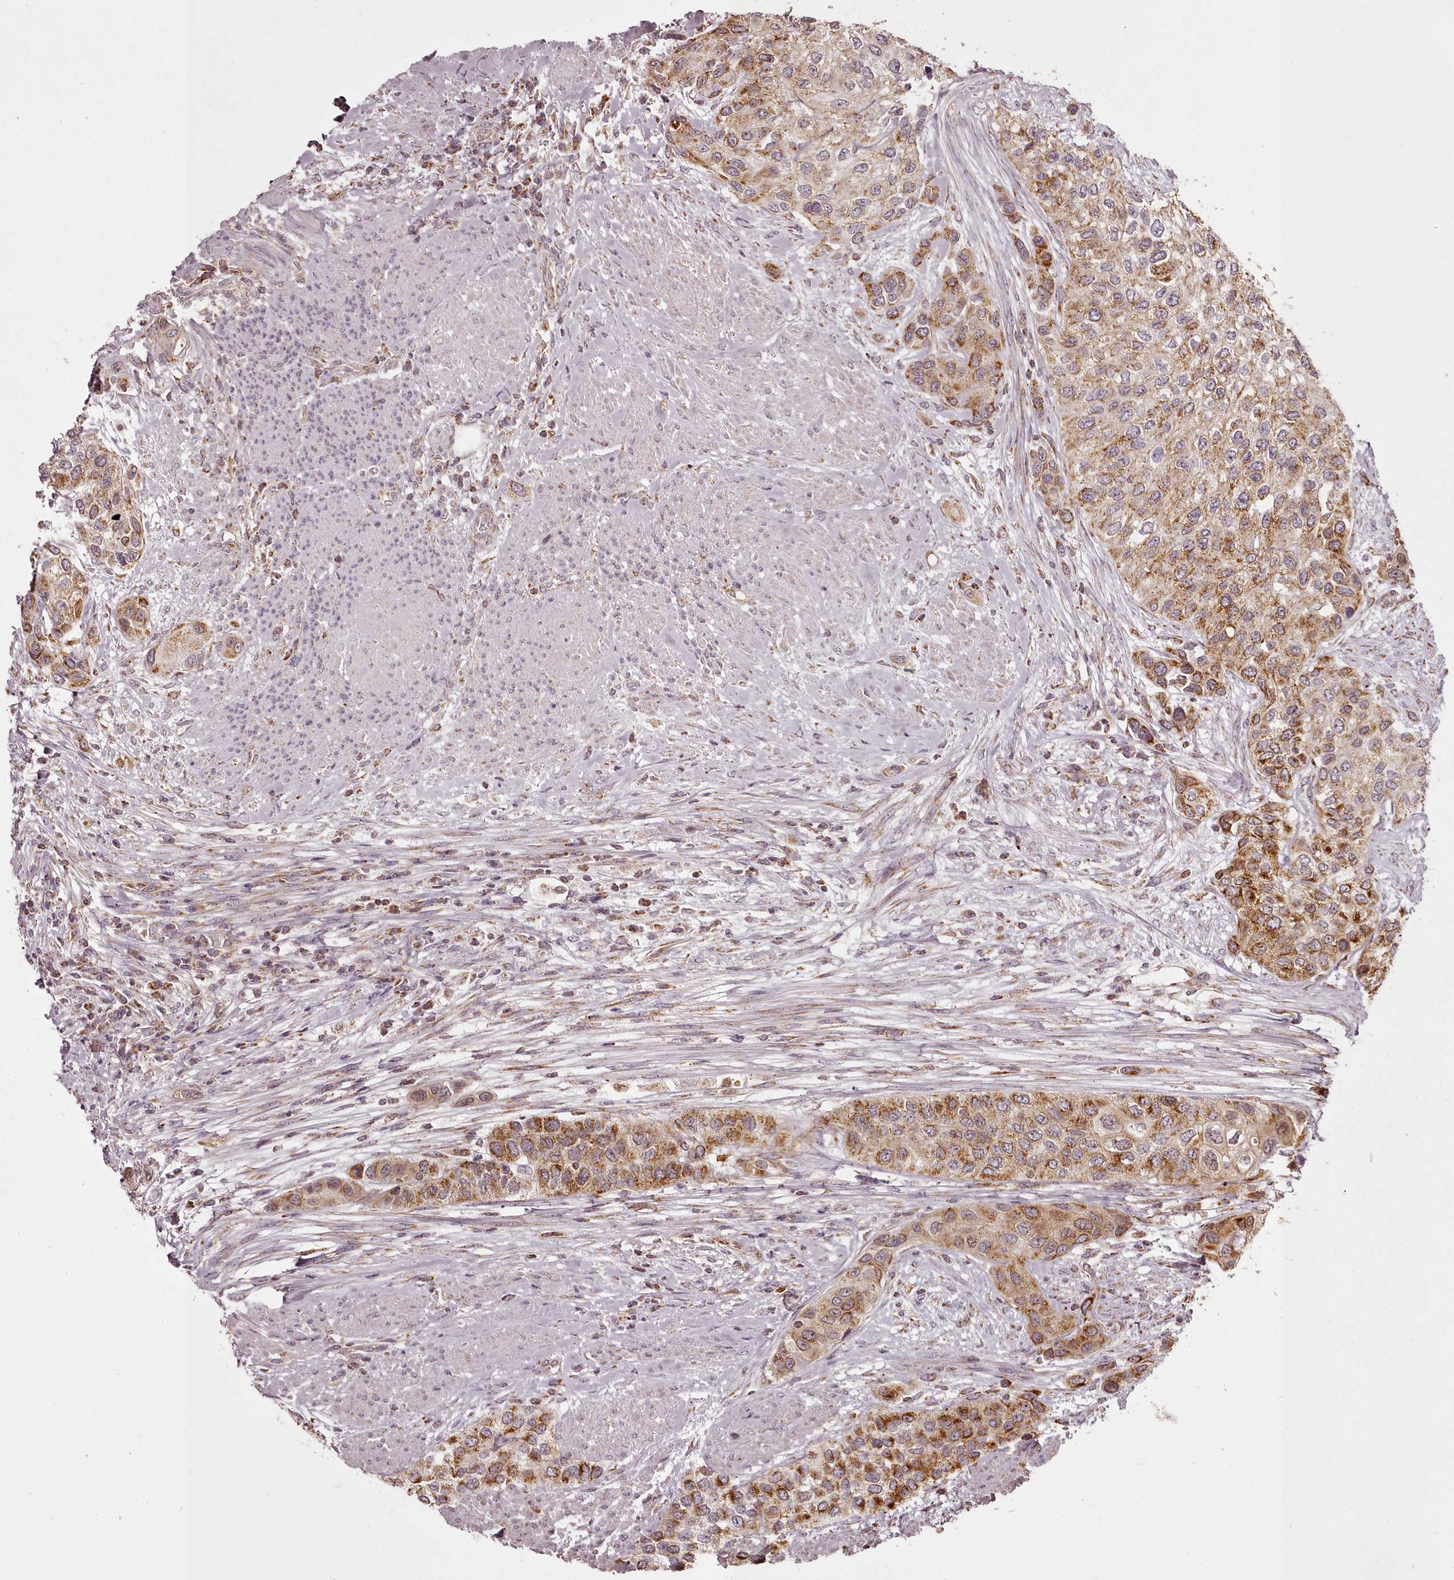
{"staining": {"intensity": "moderate", "quantity": ">75%", "location": "cytoplasmic/membranous"}, "tissue": "urothelial cancer", "cell_type": "Tumor cells", "image_type": "cancer", "snomed": [{"axis": "morphology", "description": "Normal tissue, NOS"}, {"axis": "morphology", "description": "Urothelial carcinoma, High grade"}, {"axis": "topography", "description": "Vascular tissue"}, {"axis": "topography", "description": "Urinary bladder"}], "caption": "Urothelial cancer stained with a protein marker shows moderate staining in tumor cells.", "gene": "CHCHD2", "patient": {"sex": "female", "age": 56}}